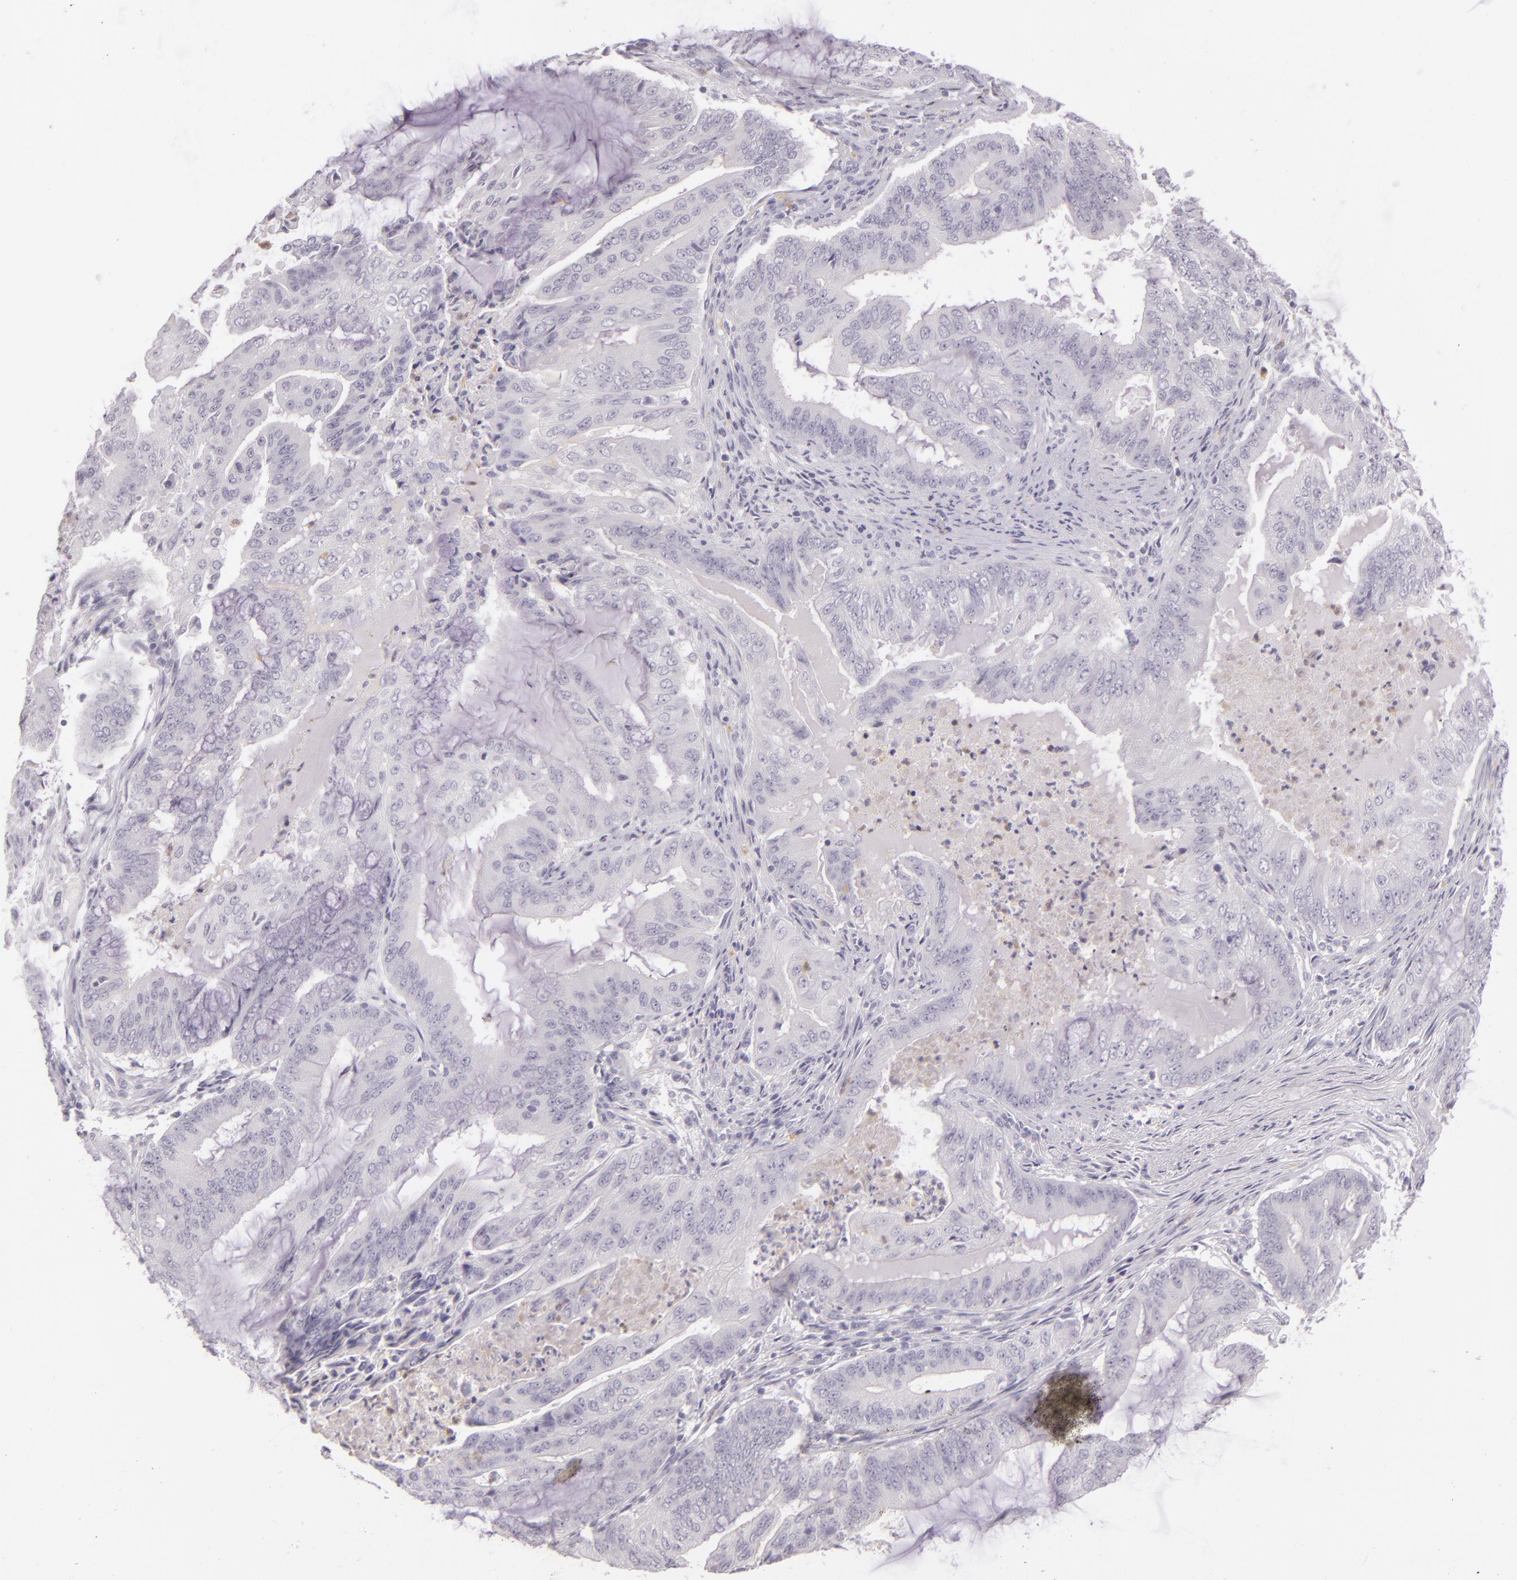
{"staining": {"intensity": "negative", "quantity": "none", "location": "none"}, "tissue": "endometrial cancer", "cell_type": "Tumor cells", "image_type": "cancer", "snomed": [{"axis": "morphology", "description": "Adenocarcinoma, NOS"}, {"axis": "topography", "description": "Endometrium"}], "caption": "Image shows no protein staining in tumor cells of endometrial cancer (adenocarcinoma) tissue.", "gene": "CBS", "patient": {"sex": "female", "age": 63}}